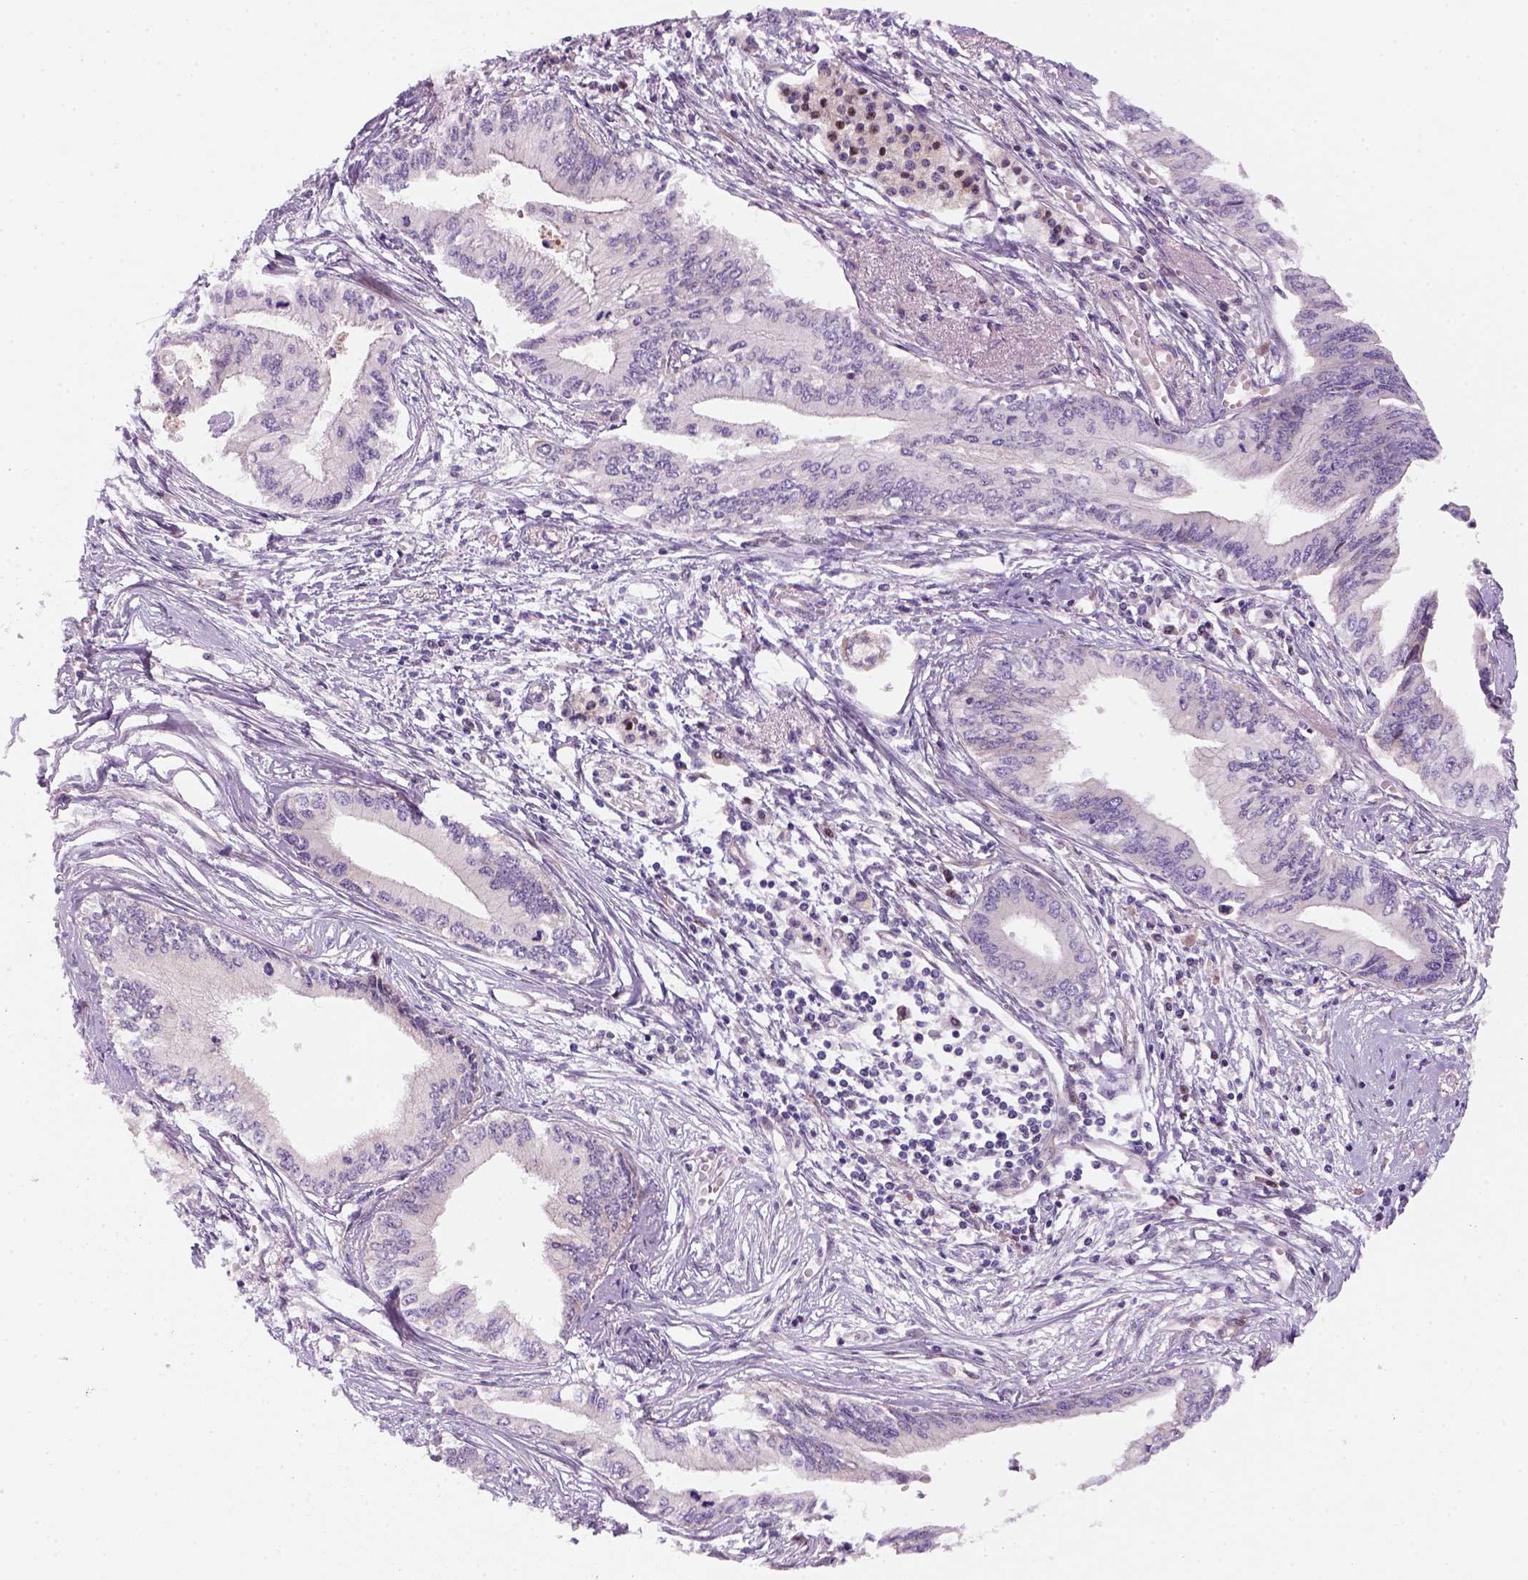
{"staining": {"intensity": "negative", "quantity": "none", "location": "none"}, "tissue": "pancreatic cancer", "cell_type": "Tumor cells", "image_type": "cancer", "snomed": [{"axis": "morphology", "description": "Adenocarcinoma, NOS"}, {"axis": "topography", "description": "Pancreas"}], "caption": "The IHC photomicrograph has no significant positivity in tumor cells of adenocarcinoma (pancreatic) tissue. (Stains: DAB (3,3'-diaminobenzidine) IHC with hematoxylin counter stain, Microscopy: brightfield microscopy at high magnification).", "gene": "VSTM5", "patient": {"sex": "female", "age": 61}}